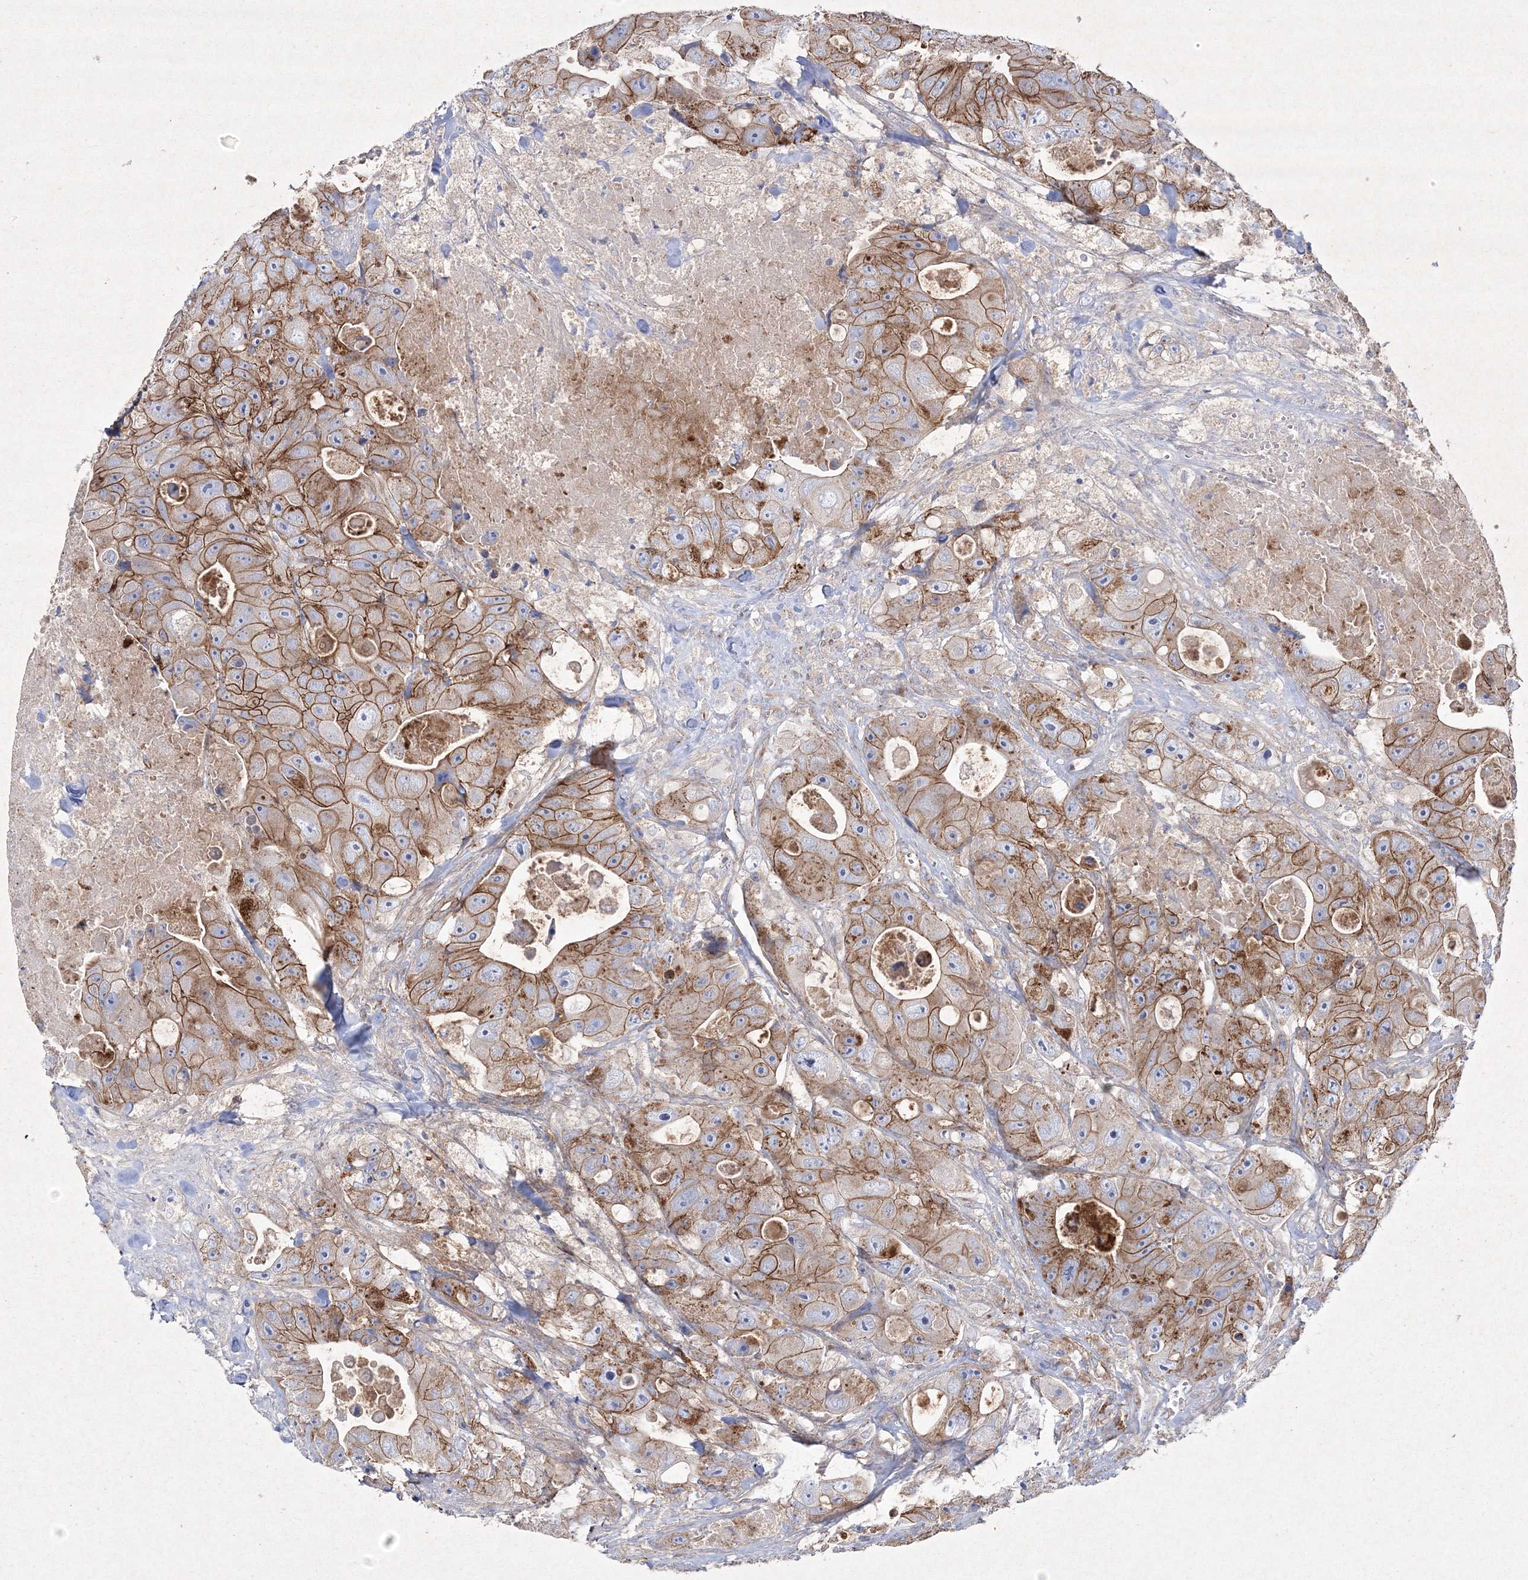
{"staining": {"intensity": "moderate", "quantity": ">75%", "location": "cytoplasmic/membranous"}, "tissue": "colorectal cancer", "cell_type": "Tumor cells", "image_type": "cancer", "snomed": [{"axis": "morphology", "description": "Adenocarcinoma, NOS"}, {"axis": "topography", "description": "Colon"}], "caption": "DAB (3,3'-diaminobenzidine) immunohistochemical staining of adenocarcinoma (colorectal) reveals moderate cytoplasmic/membranous protein expression in approximately >75% of tumor cells.", "gene": "NAA40", "patient": {"sex": "female", "age": 46}}